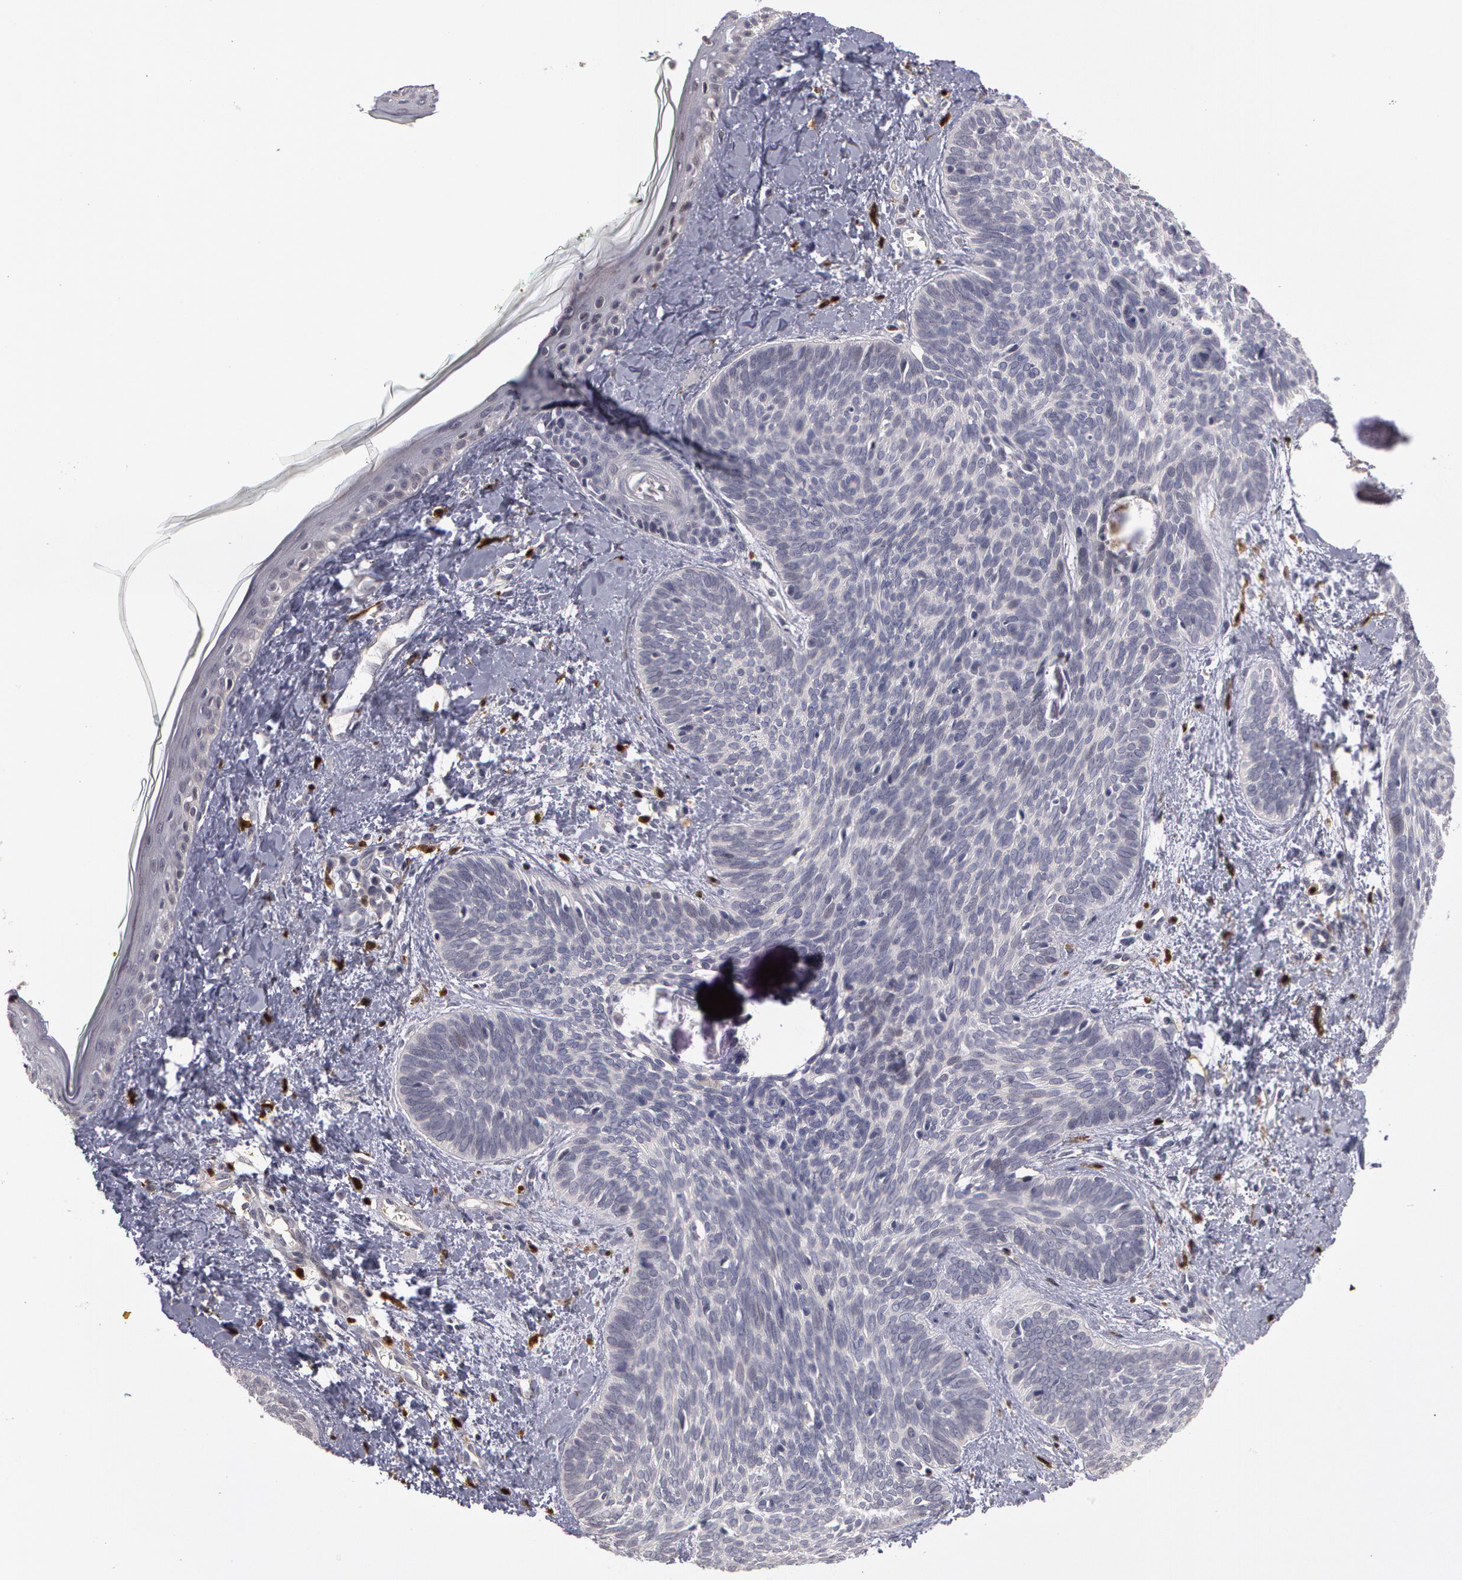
{"staining": {"intensity": "negative", "quantity": "none", "location": "none"}, "tissue": "skin cancer", "cell_type": "Tumor cells", "image_type": "cancer", "snomed": [{"axis": "morphology", "description": "Basal cell carcinoma"}, {"axis": "topography", "description": "Skin"}], "caption": "The histopathology image exhibits no significant positivity in tumor cells of skin basal cell carcinoma.", "gene": "PRICKLE1", "patient": {"sex": "female", "age": 81}}